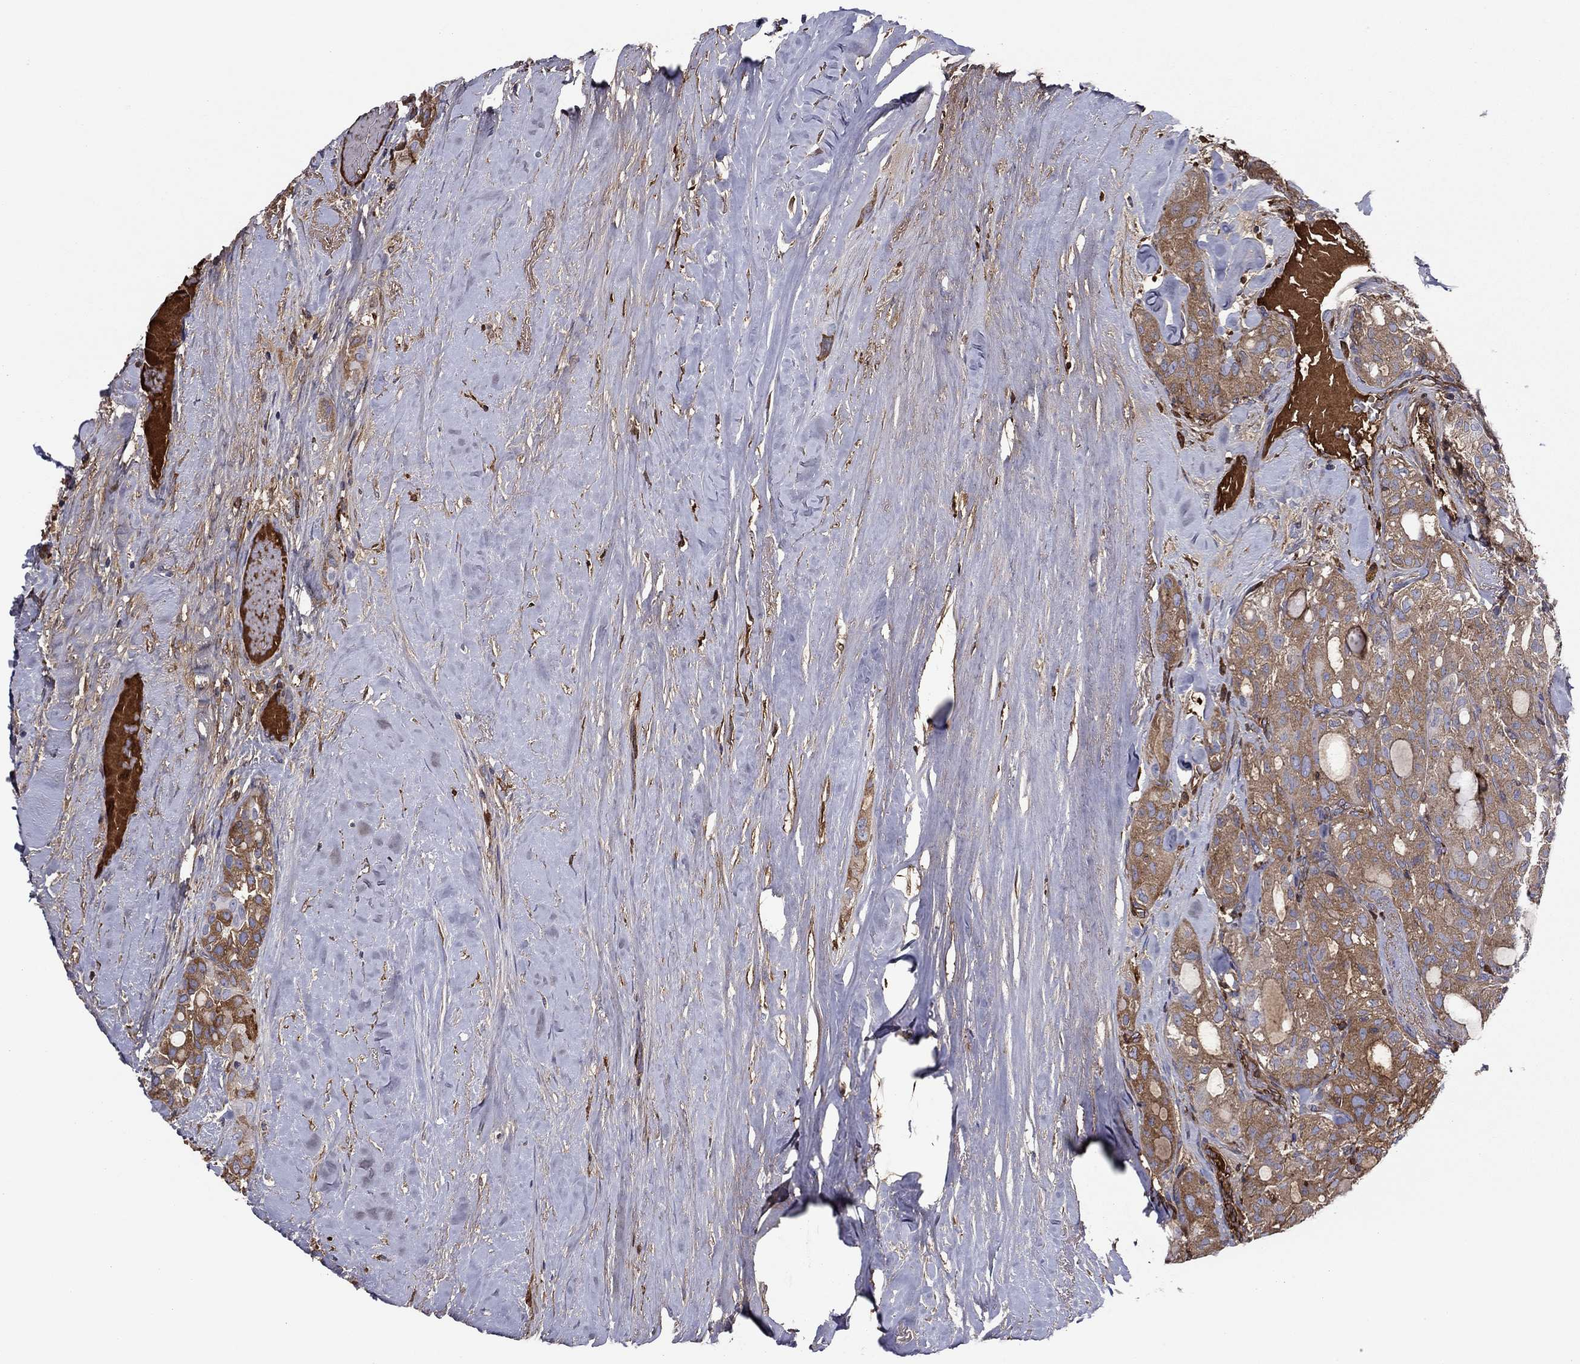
{"staining": {"intensity": "weak", "quantity": ">75%", "location": "cytoplasmic/membranous"}, "tissue": "thyroid cancer", "cell_type": "Tumor cells", "image_type": "cancer", "snomed": [{"axis": "morphology", "description": "Follicular adenoma carcinoma, NOS"}, {"axis": "topography", "description": "Thyroid gland"}], "caption": "Follicular adenoma carcinoma (thyroid) stained with a brown dye displays weak cytoplasmic/membranous positive positivity in approximately >75% of tumor cells.", "gene": "HPX", "patient": {"sex": "male", "age": 75}}